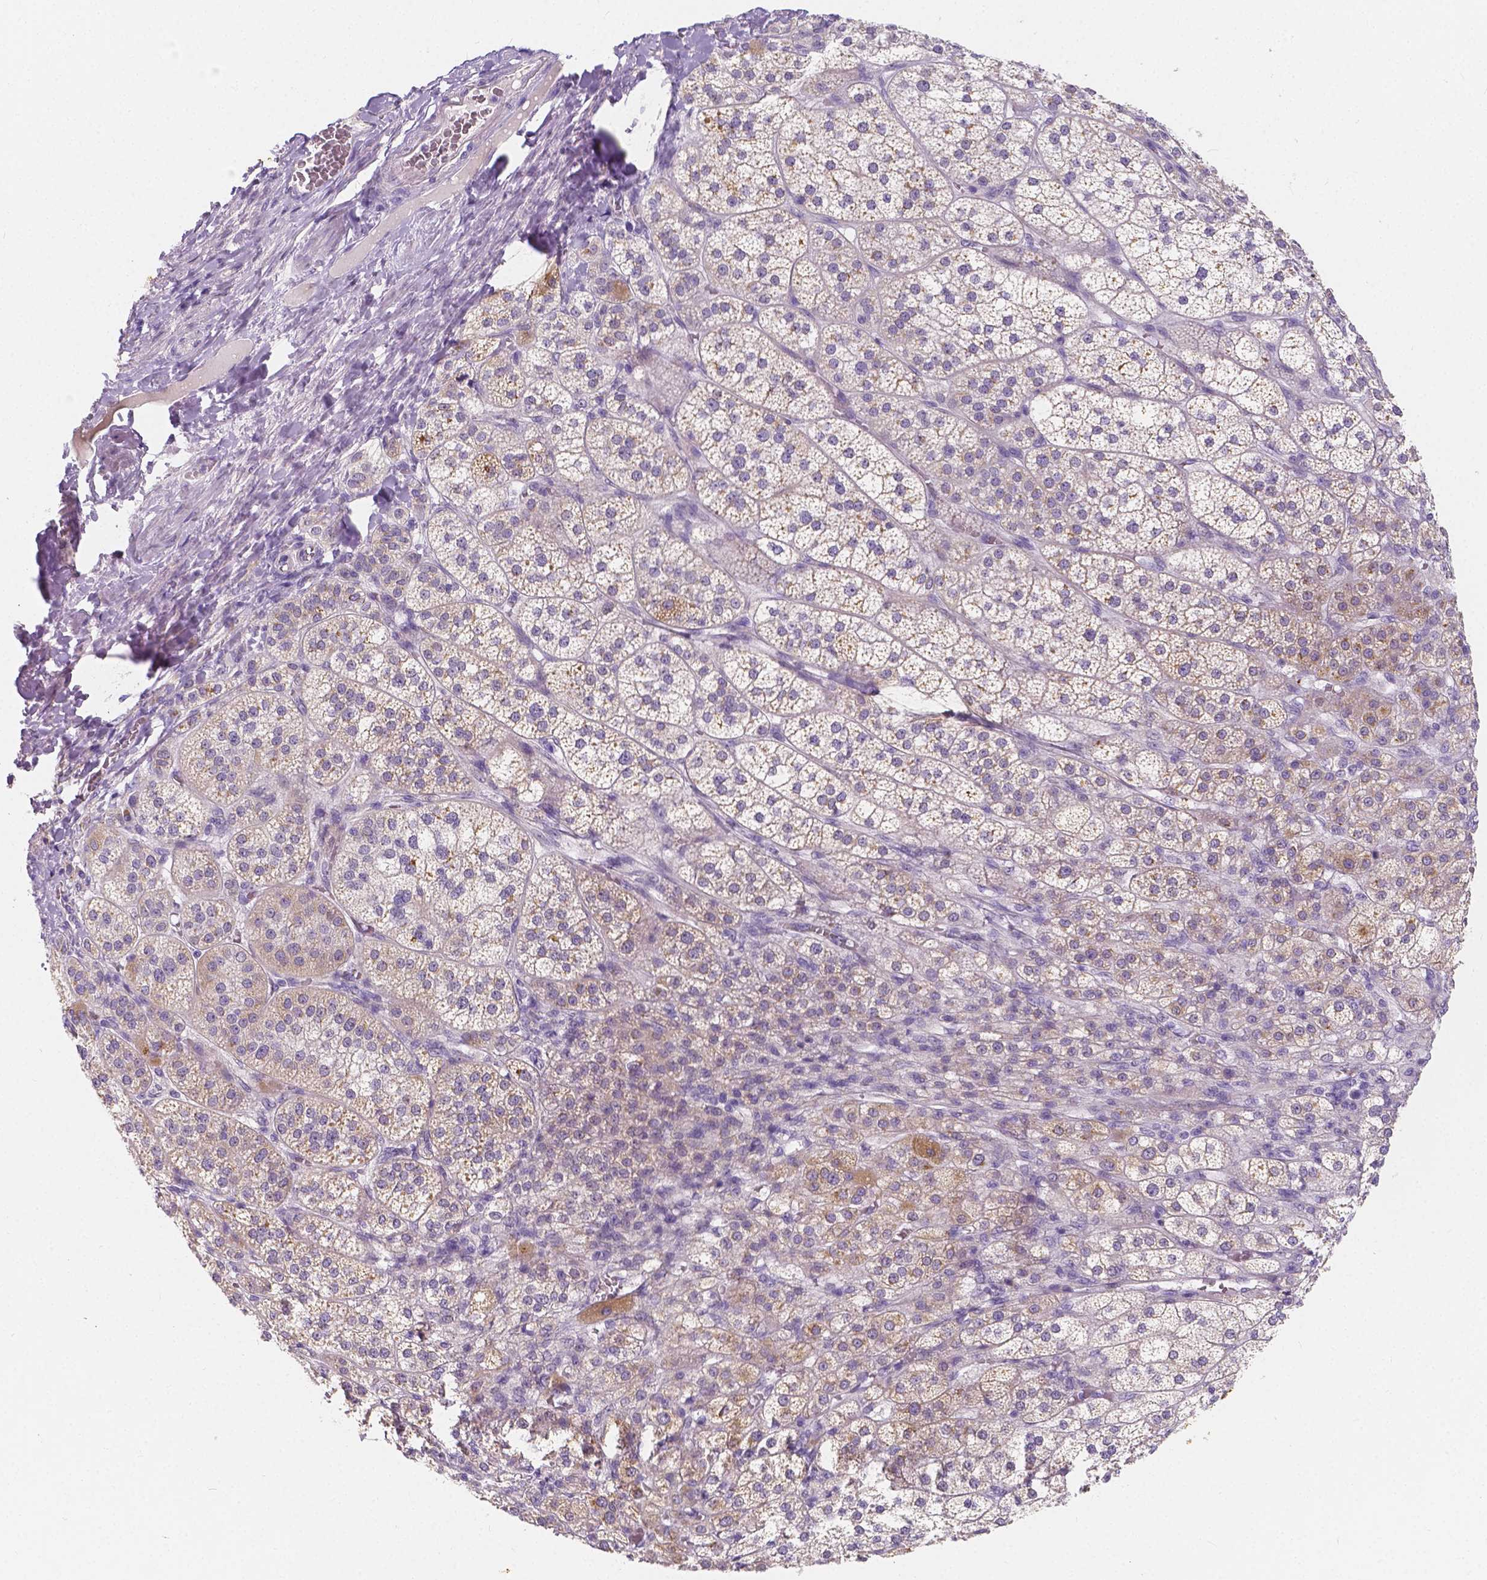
{"staining": {"intensity": "moderate", "quantity": "25%-75%", "location": "cytoplasmic/membranous"}, "tissue": "adrenal gland", "cell_type": "Glandular cells", "image_type": "normal", "snomed": [{"axis": "morphology", "description": "Normal tissue, NOS"}, {"axis": "topography", "description": "Adrenal gland"}], "caption": "IHC of benign human adrenal gland displays medium levels of moderate cytoplasmic/membranous positivity in approximately 25%-75% of glandular cells.", "gene": "RNF186", "patient": {"sex": "female", "age": 60}}